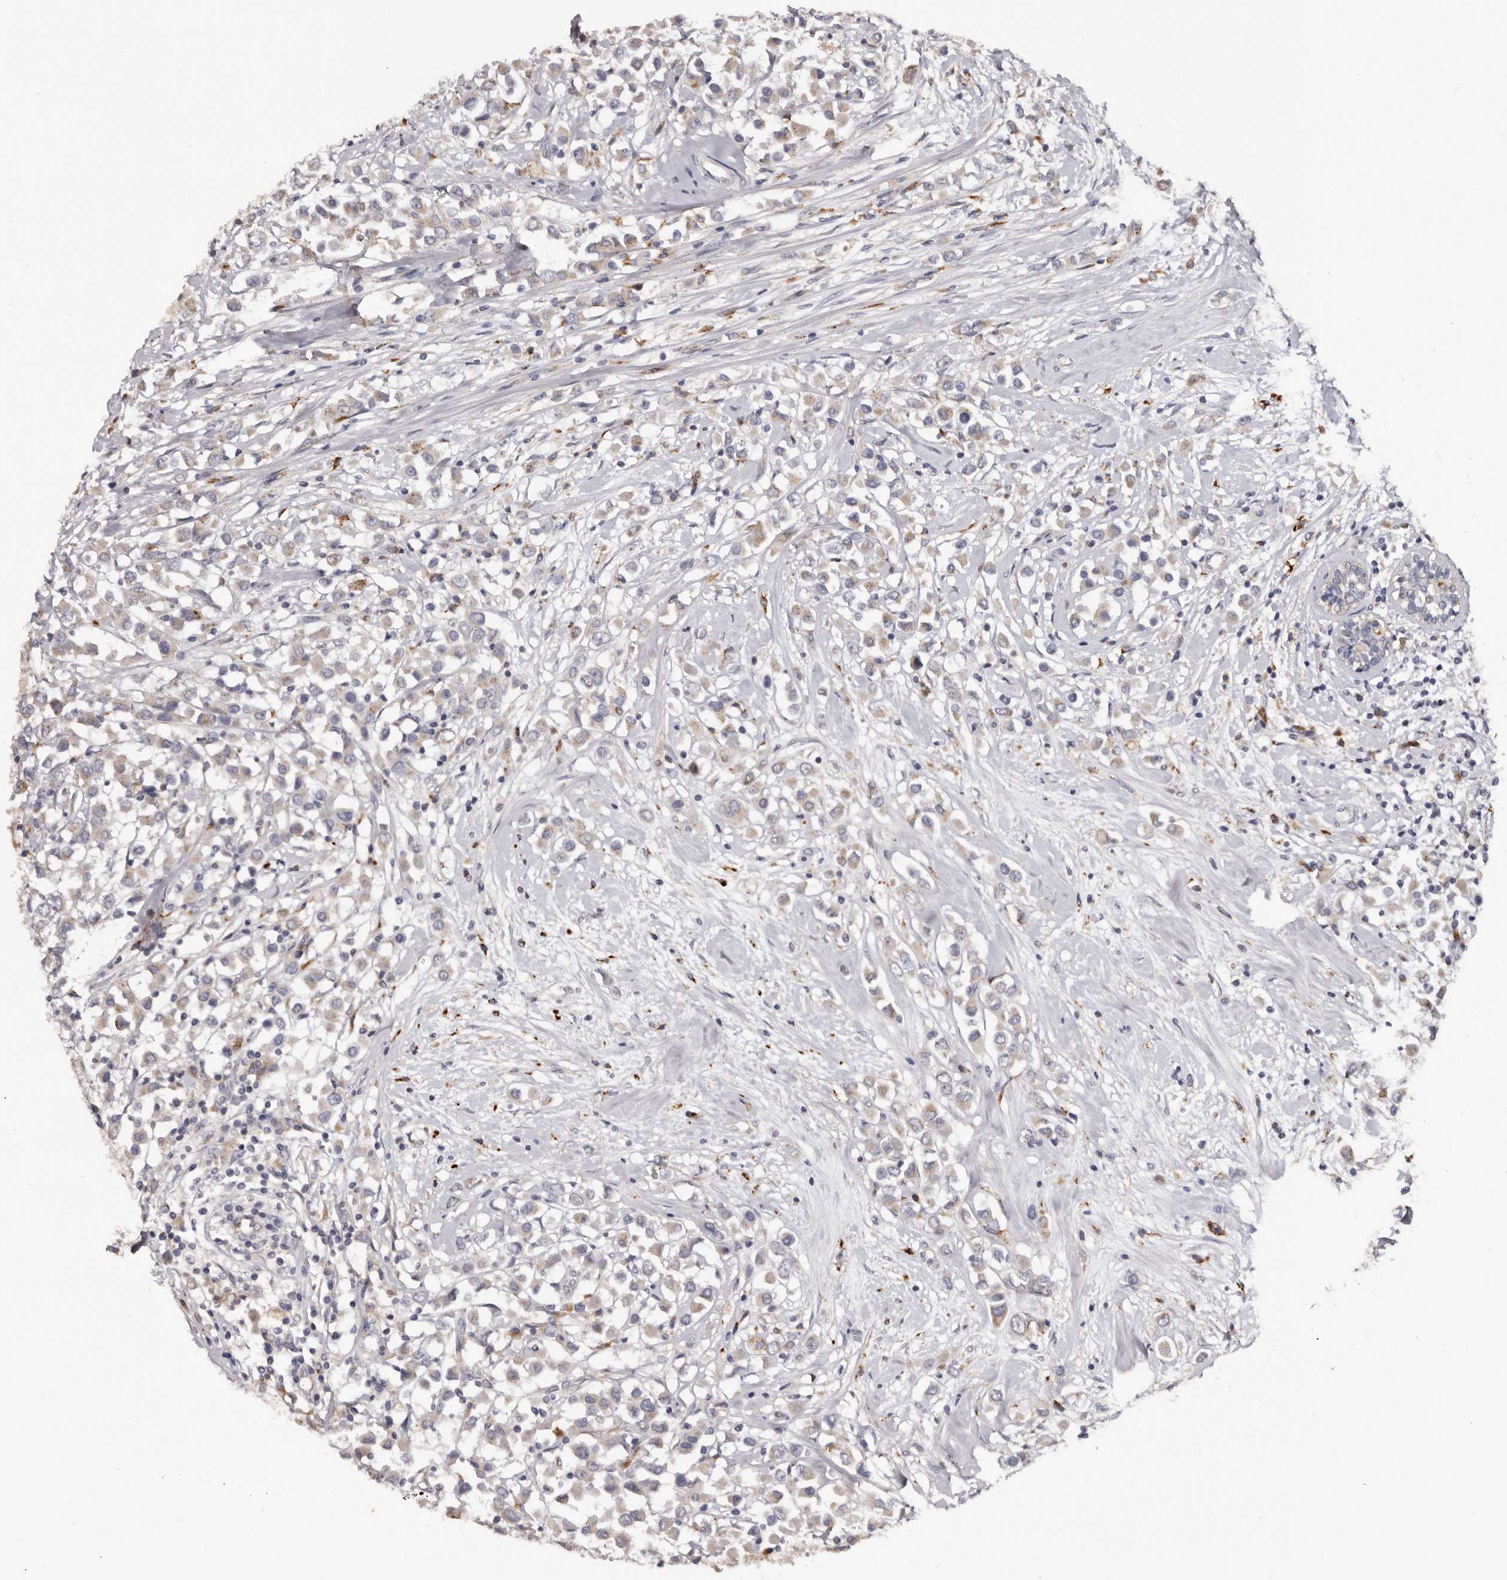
{"staining": {"intensity": "weak", "quantity": "25%-75%", "location": "cytoplasmic/membranous"}, "tissue": "breast cancer", "cell_type": "Tumor cells", "image_type": "cancer", "snomed": [{"axis": "morphology", "description": "Duct carcinoma"}, {"axis": "topography", "description": "Breast"}], "caption": "Breast cancer (intraductal carcinoma) stained with a brown dye displays weak cytoplasmic/membranous positive positivity in about 25%-75% of tumor cells.", "gene": "DAP", "patient": {"sex": "female", "age": 61}}